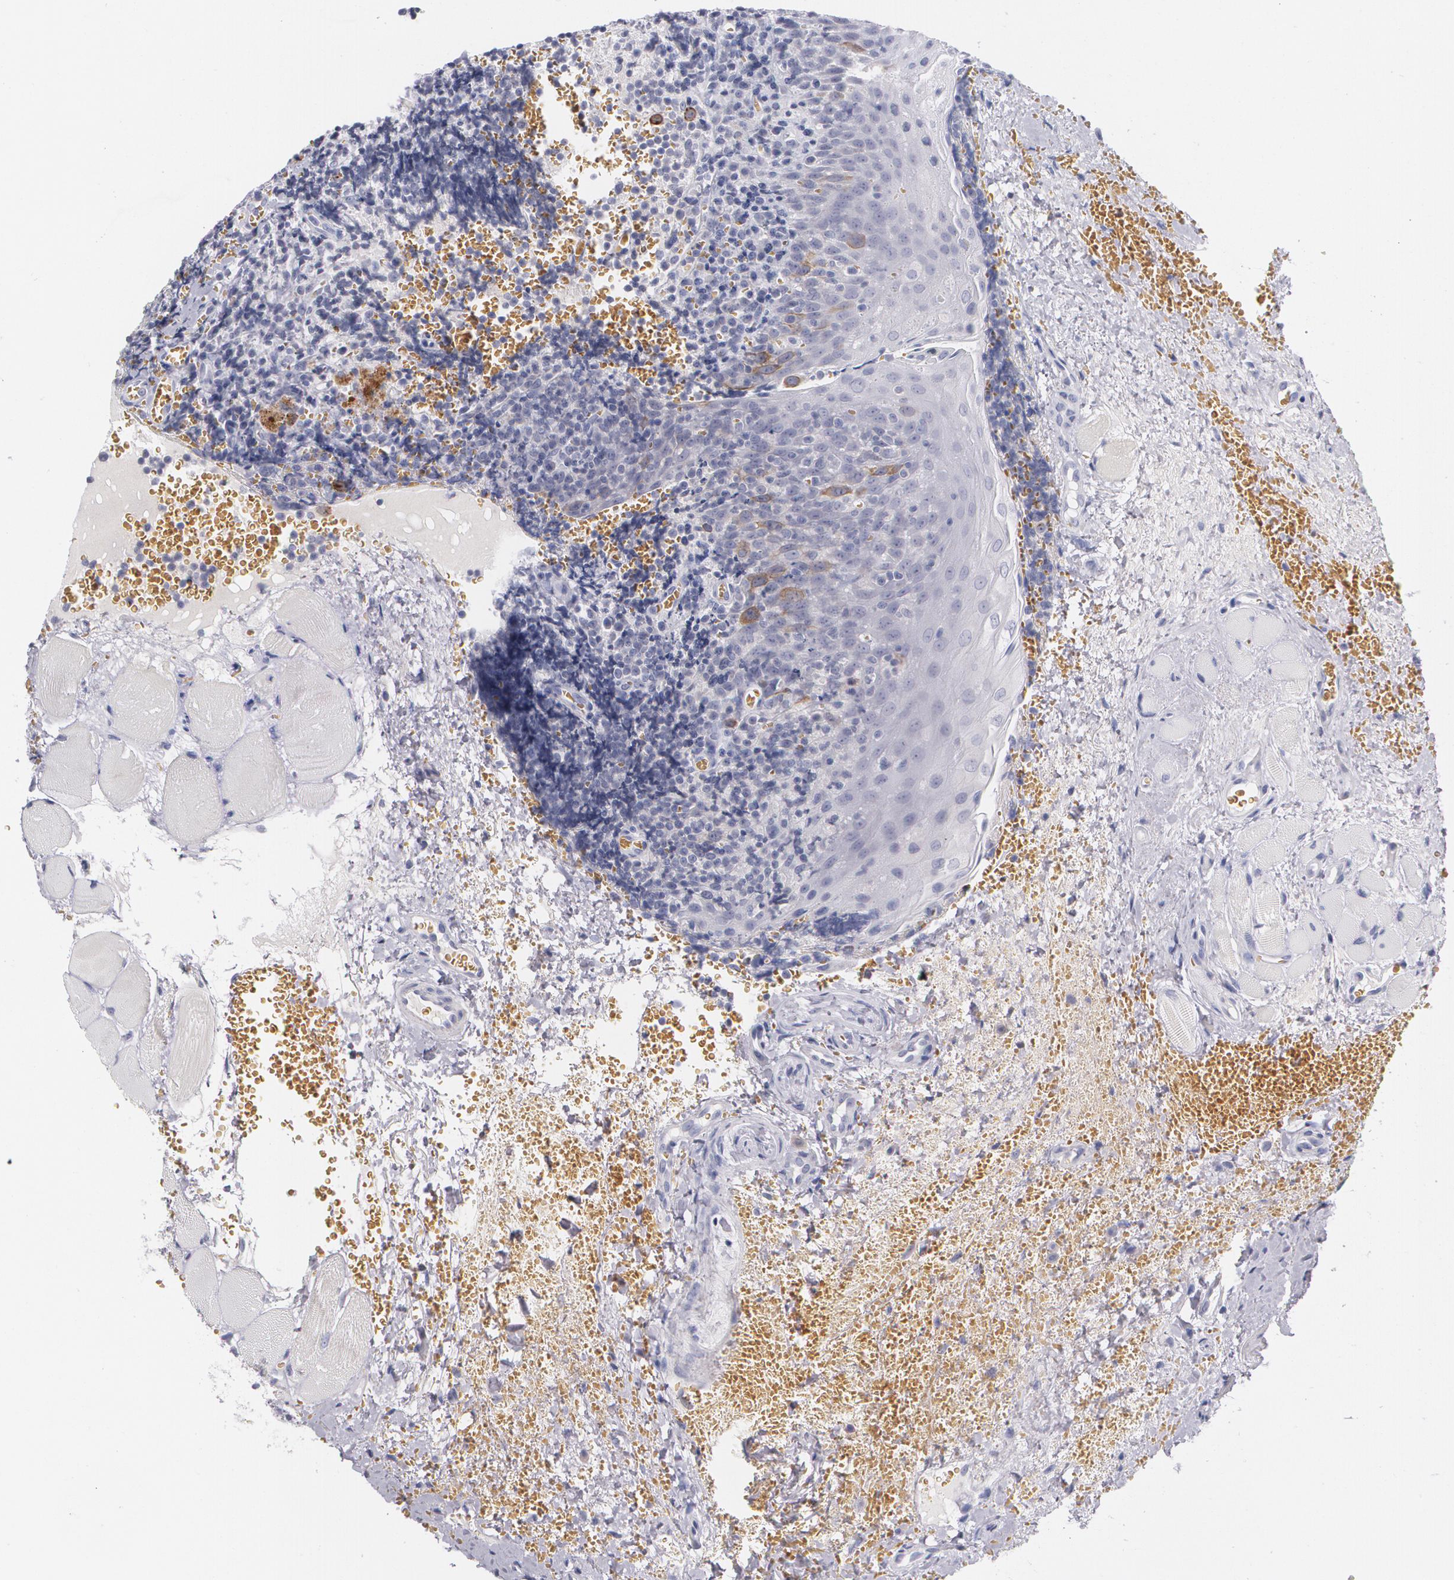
{"staining": {"intensity": "moderate", "quantity": "<25%", "location": "cytoplasmic/membranous"}, "tissue": "tonsil", "cell_type": "Non-germinal center cells", "image_type": "normal", "snomed": [{"axis": "morphology", "description": "Normal tissue, NOS"}, {"axis": "topography", "description": "Tonsil"}], "caption": "Benign tonsil reveals moderate cytoplasmic/membranous expression in approximately <25% of non-germinal center cells.", "gene": "HMMR", "patient": {"sex": "male", "age": 20}}